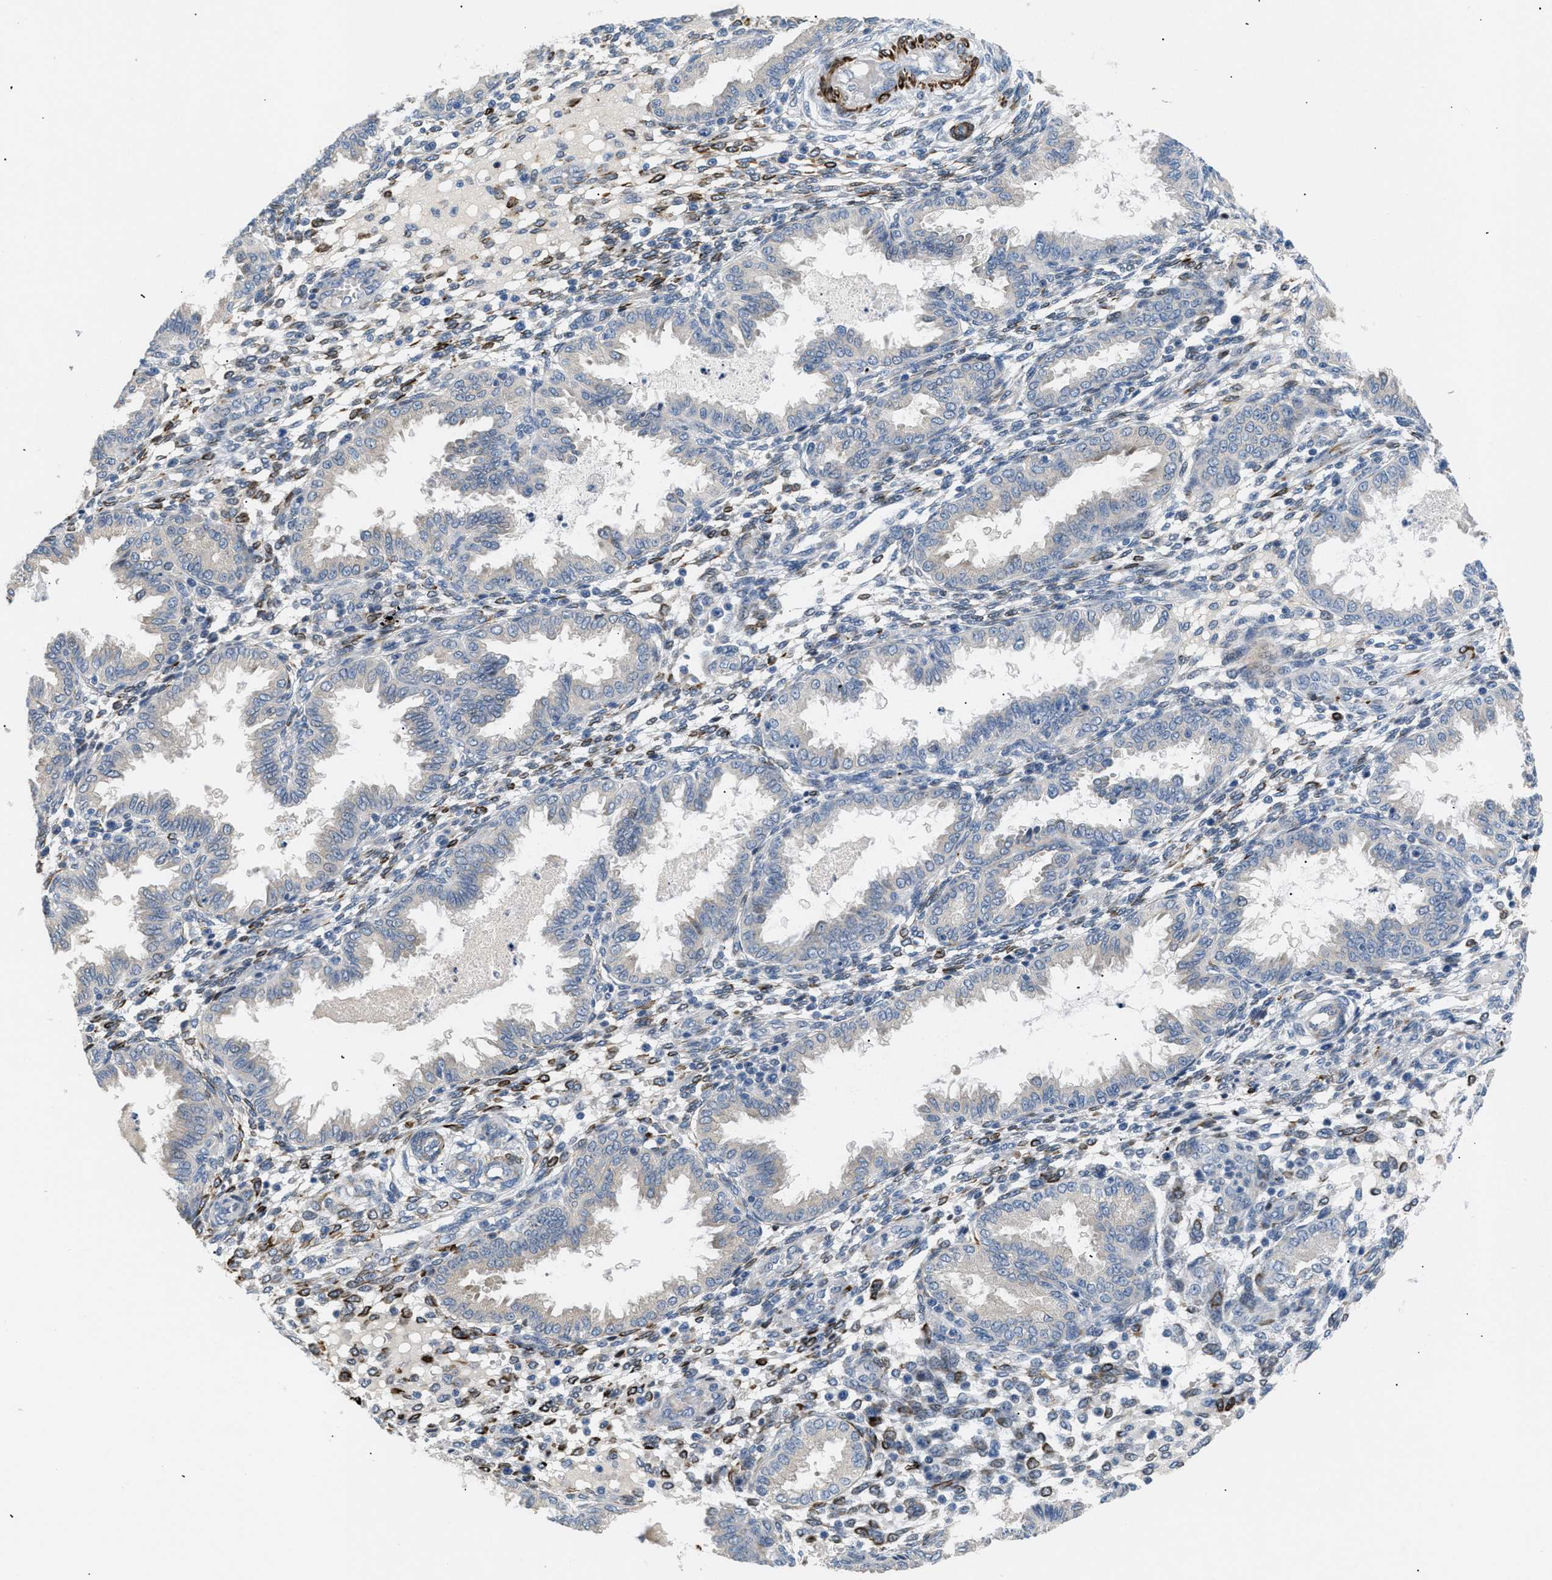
{"staining": {"intensity": "moderate", "quantity": "25%-75%", "location": "cytoplasmic/membranous"}, "tissue": "endometrium", "cell_type": "Cells in endometrial stroma", "image_type": "normal", "snomed": [{"axis": "morphology", "description": "Normal tissue, NOS"}, {"axis": "topography", "description": "Endometrium"}], "caption": "Cells in endometrial stroma demonstrate medium levels of moderate cytoplasmic/membranous staining in about 25%-75% of cells in unremarkable human endometrium. The protein is shown in brown color, while the nuclei are stained blue.", "gene": "ICA1", "patient": {"sex": "female", "age": 33}}